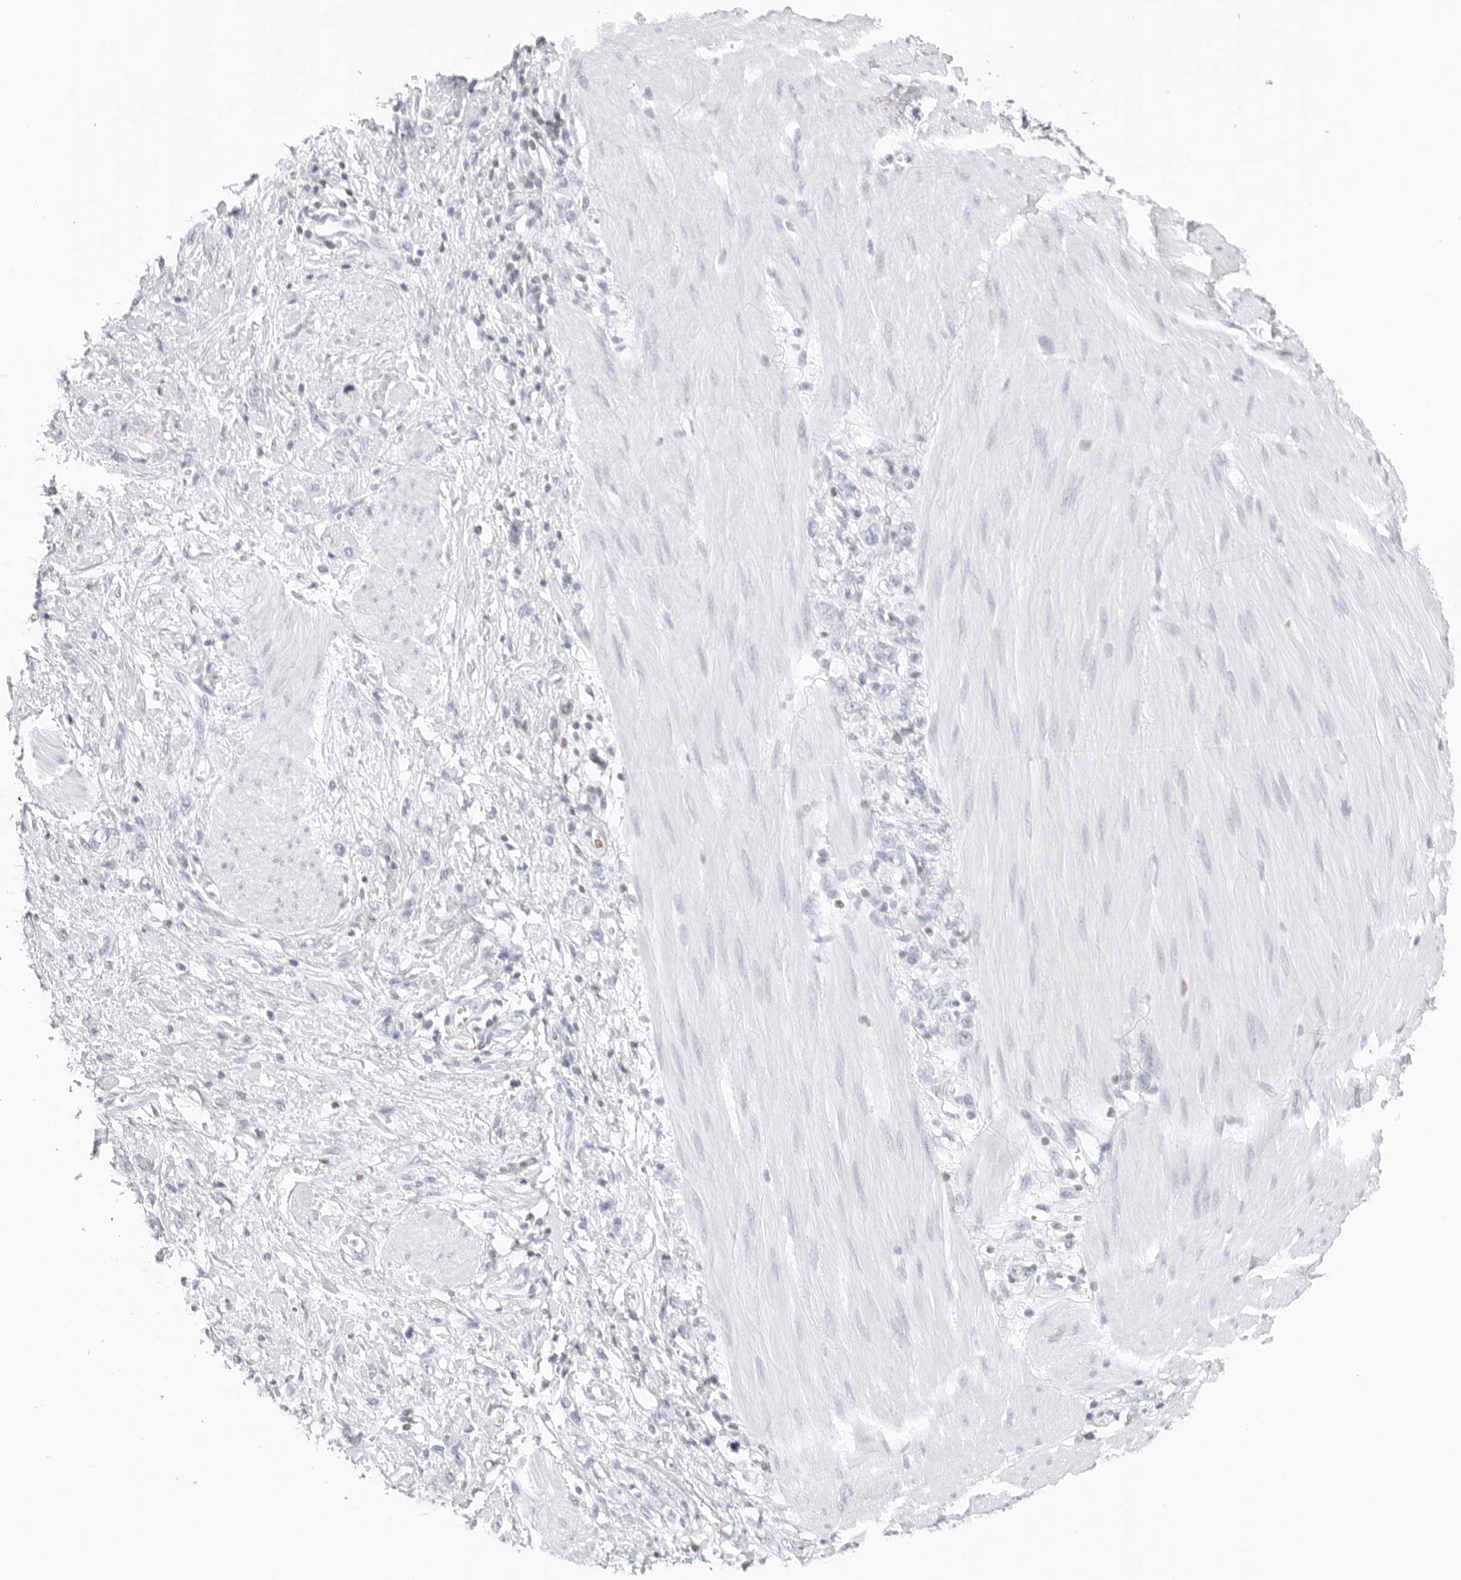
{"staining": {"intensity": "negative", "quantity": "none", "location": "none"}, "tissue": "stomach cancer", "cell_type": "Tumor cells", "image_type": "cancer", "snomed": [{"axis": "morphology", "description": "Adenocarcinoma, NOS"}, {"axis": "topography", "description": "Stomach"}], "caption": "Tumor cells show no significant staining in stomach adenocarcinoma.", "gene": "SLC9A3R1", "patient": {"sex": "female", "age": 76}}